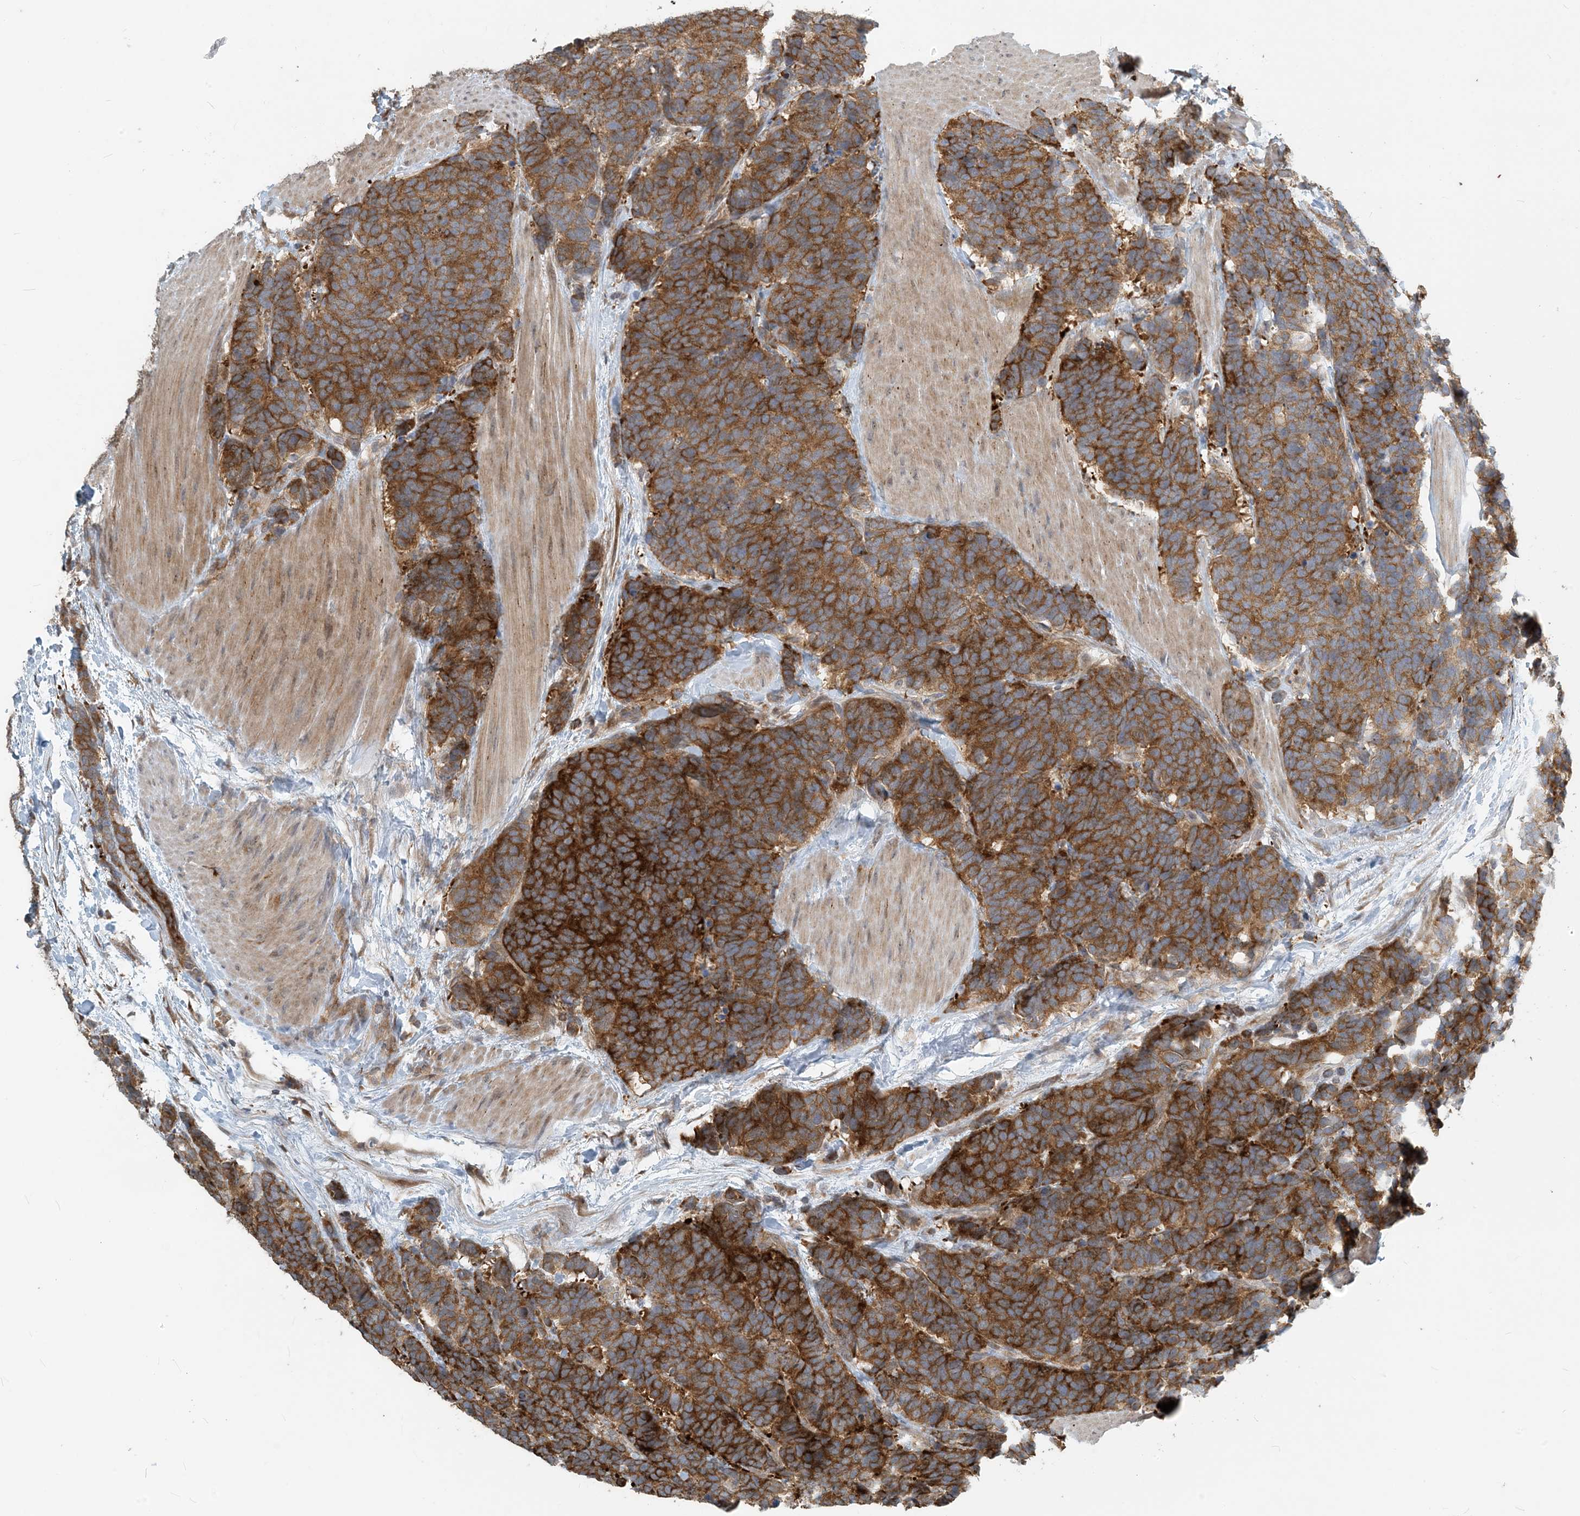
{"staining": {"intensity": "strong", "quantity": ">75%", "location": "cytoplasmic/membranous"}, "tissue": "carcinoid", "cell_type": "Tumor cells", "image_type": "cancer", "snomed": [{"axis": "morphology", "description": "Carcinoma, NOS"}, {"axis": "morphology", "description": "Carcinoid, malignant, NOS"}, {"axis": "topography", "description": "Urinary bladder"}], "caption": "IHC of human carcinoid shows high levels of strong cytoplasmic/membranous positivity in approximately >75% of tumor cells.", "gene": "ZBTB3", "patient": {"sex": "male", "age": 57}}